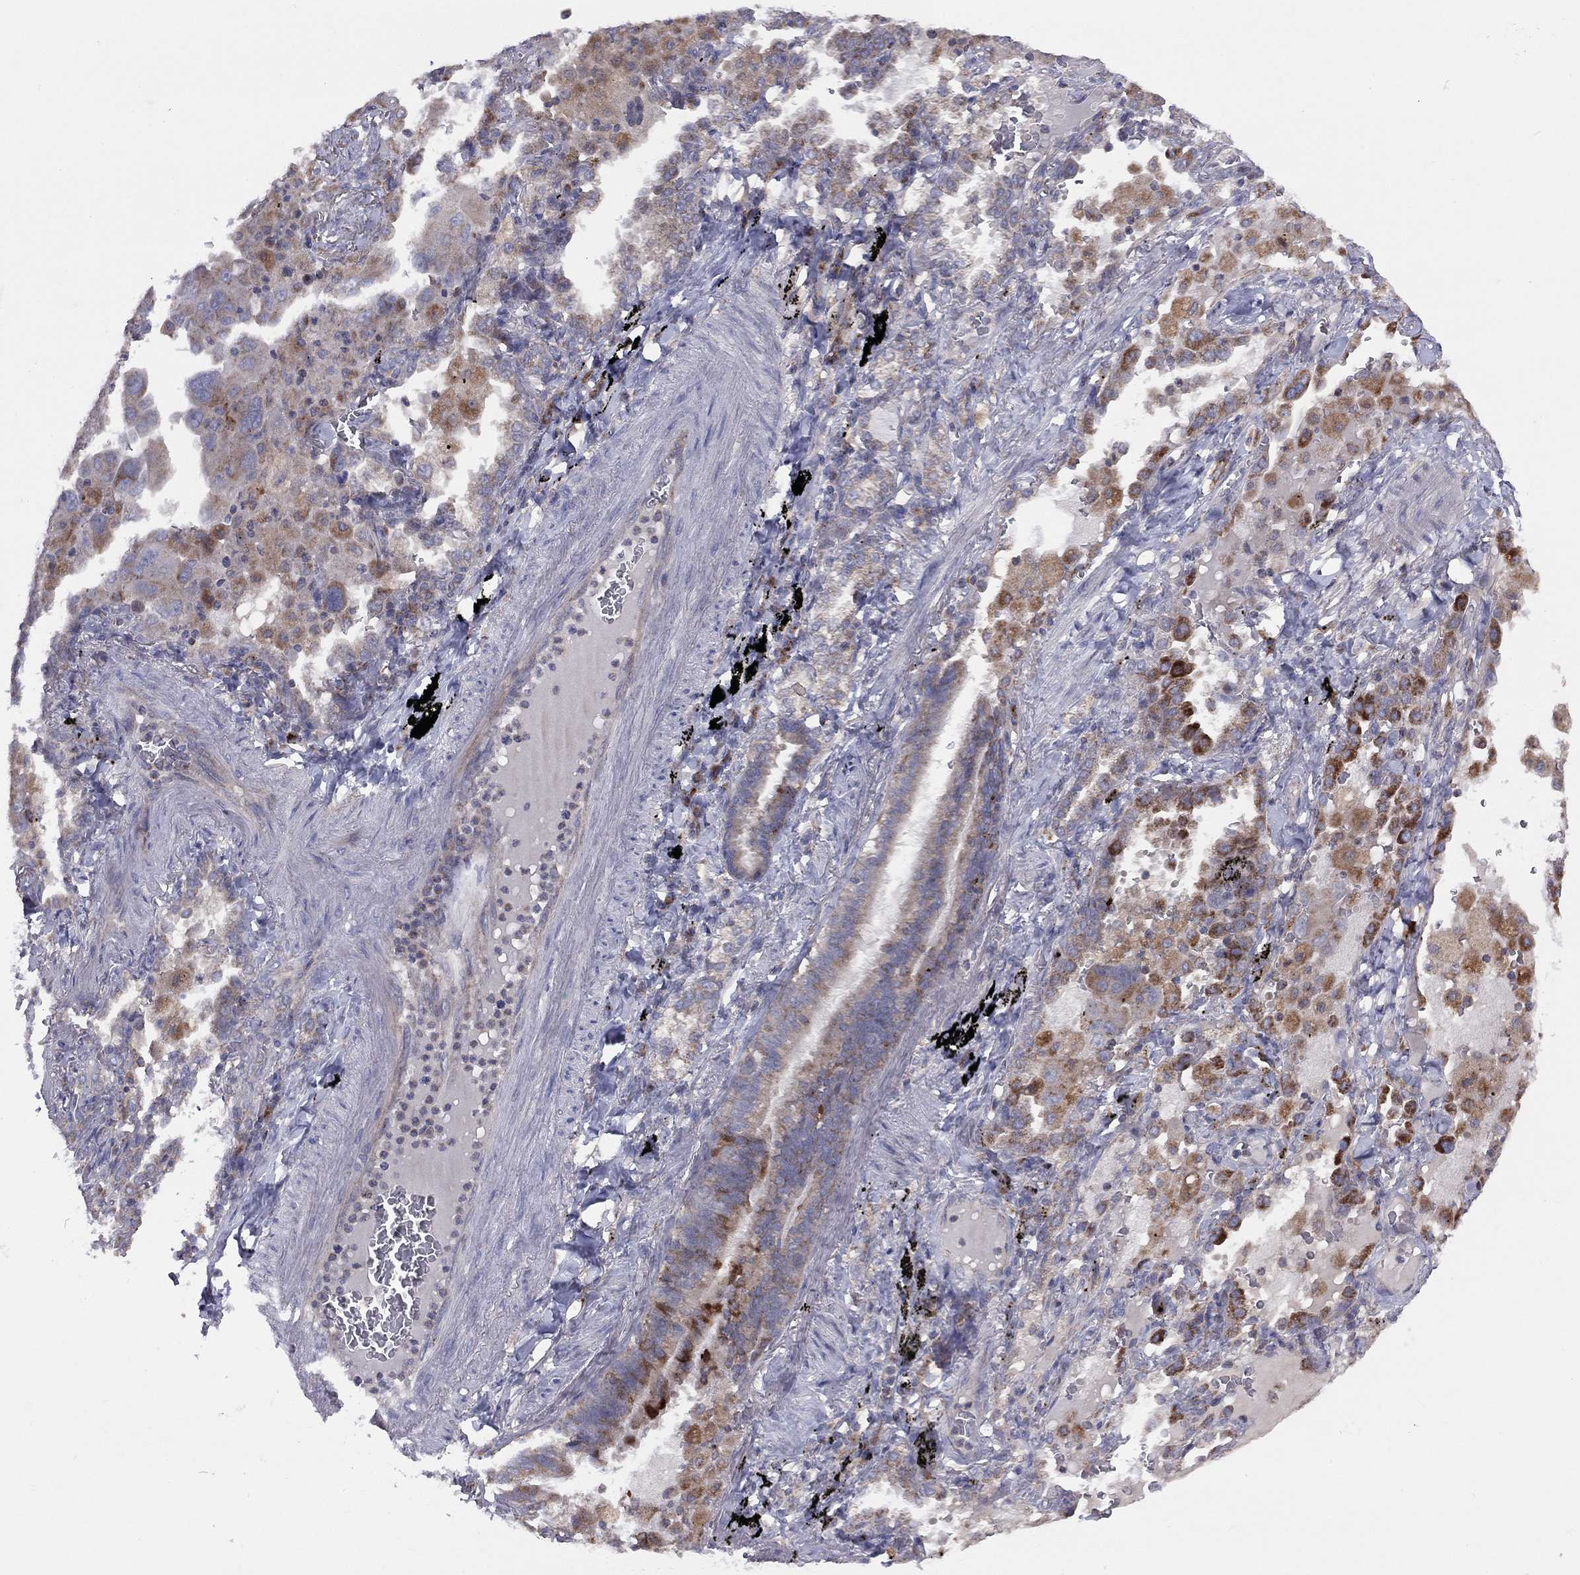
{"staining": {"intensity": "moderate", "quantity": "25%-75%", "location": "cytoplasmic/membranous"}, "tissue": "lung cancer", "cell_type": "Tumor cells", "image_type": "cancer", "snomed": [{"axis": "morphology", "description": "Adenocarcinoma, NOS"}, {"axis": "topography", "description": "Lung"}], "caption": "High-magnification brightfield microscopy of lung cancer (adenocarcinoma) stained with DAB (3,3'-diaminobenzidine) (brown) and counterstained with hematoxylin (blue). tumor cells exhibit moderate cytoplasmic/membranous positivity is appreciated in approximately25%-75% of cells.", "gene": "STARD3", "patient": {"sex": "female", "age": 61}}